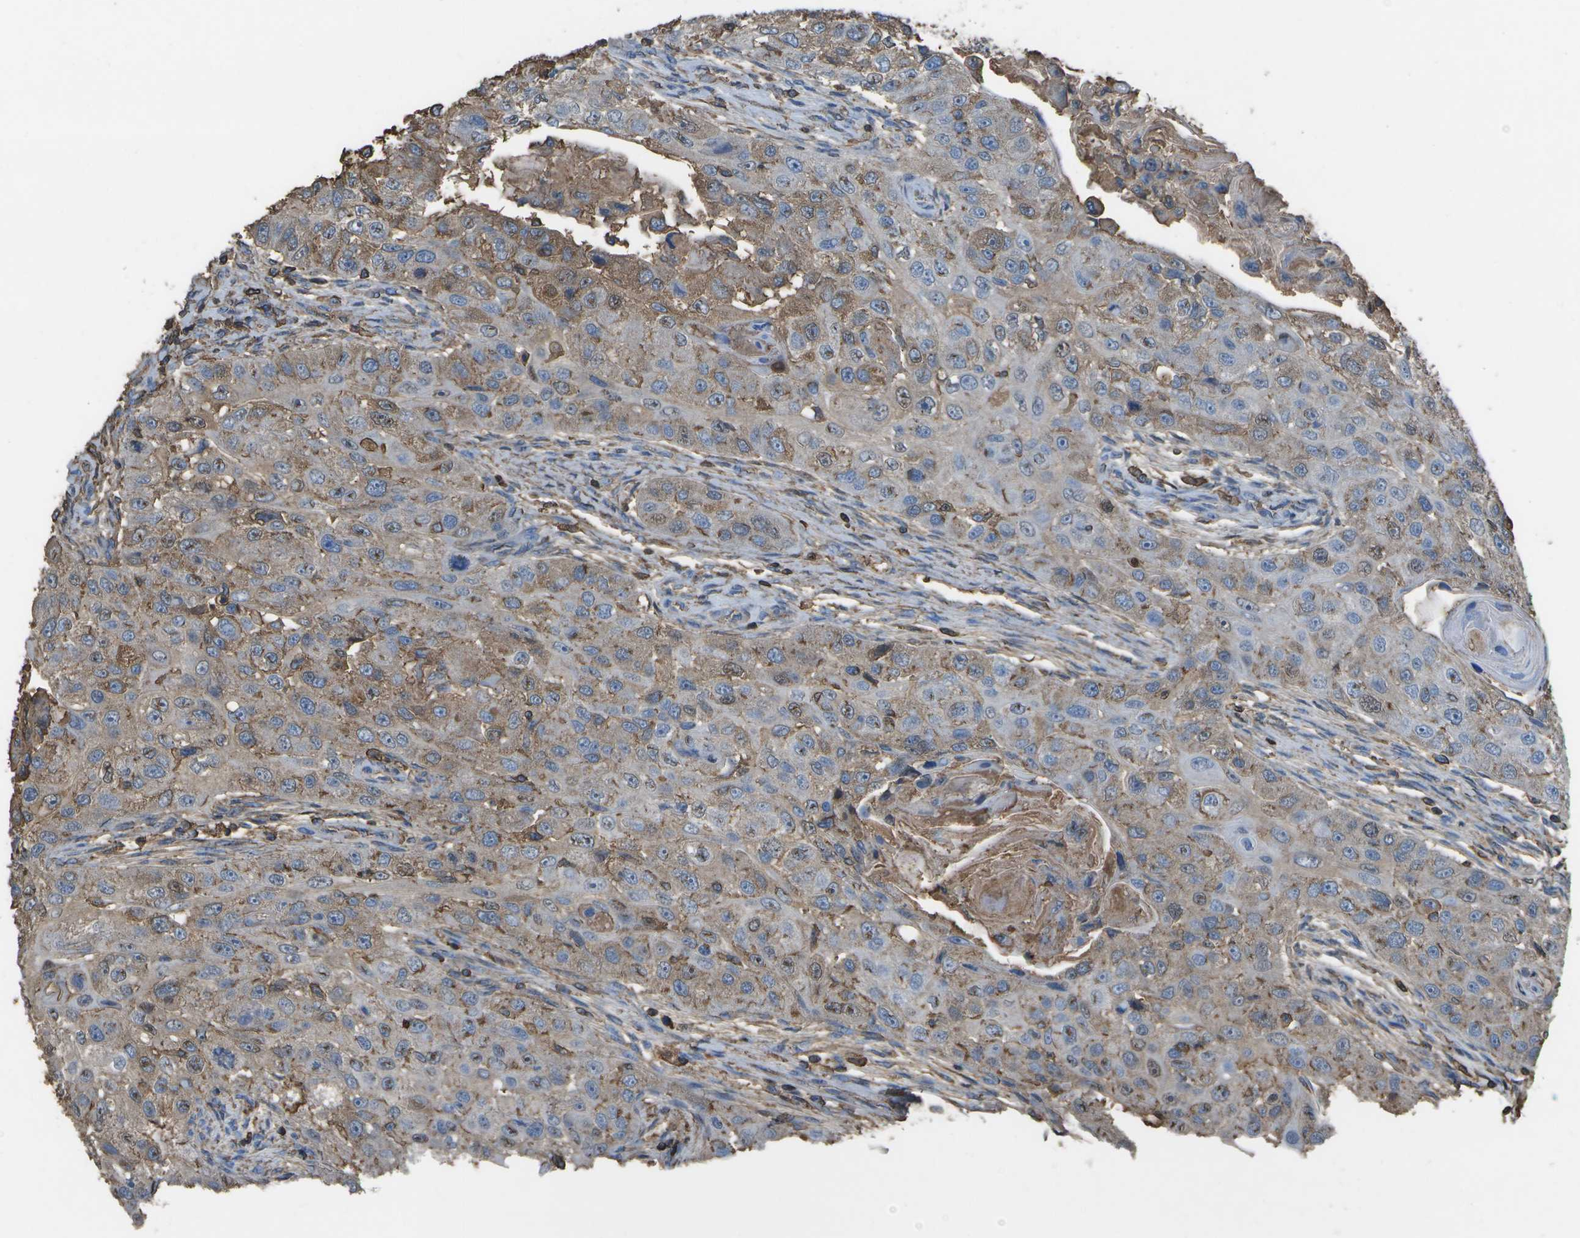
{"staining": {"intensity": "moderate", "quantity": ">75%", "location": "cytoplasmic/membranous,nuclear"}, "tissue": "head and neck cancer", "cell_type": "Tumor cells", "image_type": "cancer", "snomed": [{"axis": "morphology", "description": "Normal tissue, NOS"}, {"axis": "morphology", "description": "Squamous cell carcinoma, NOS"}, {"axis": "topography", "description": "Skeletal muscle"}, {"axis": "topography", "description": "Head-Neck"}], "caption": "The photomicrograph displays a brown stain indicating the presence of a protein in the cytoplasmic/membranous and nuclear of tumor cells in head and neck cancer (squamous cell carcinoma).", "gene": "CYP4F11", "patient": {"sex": "male", "age": 51}}